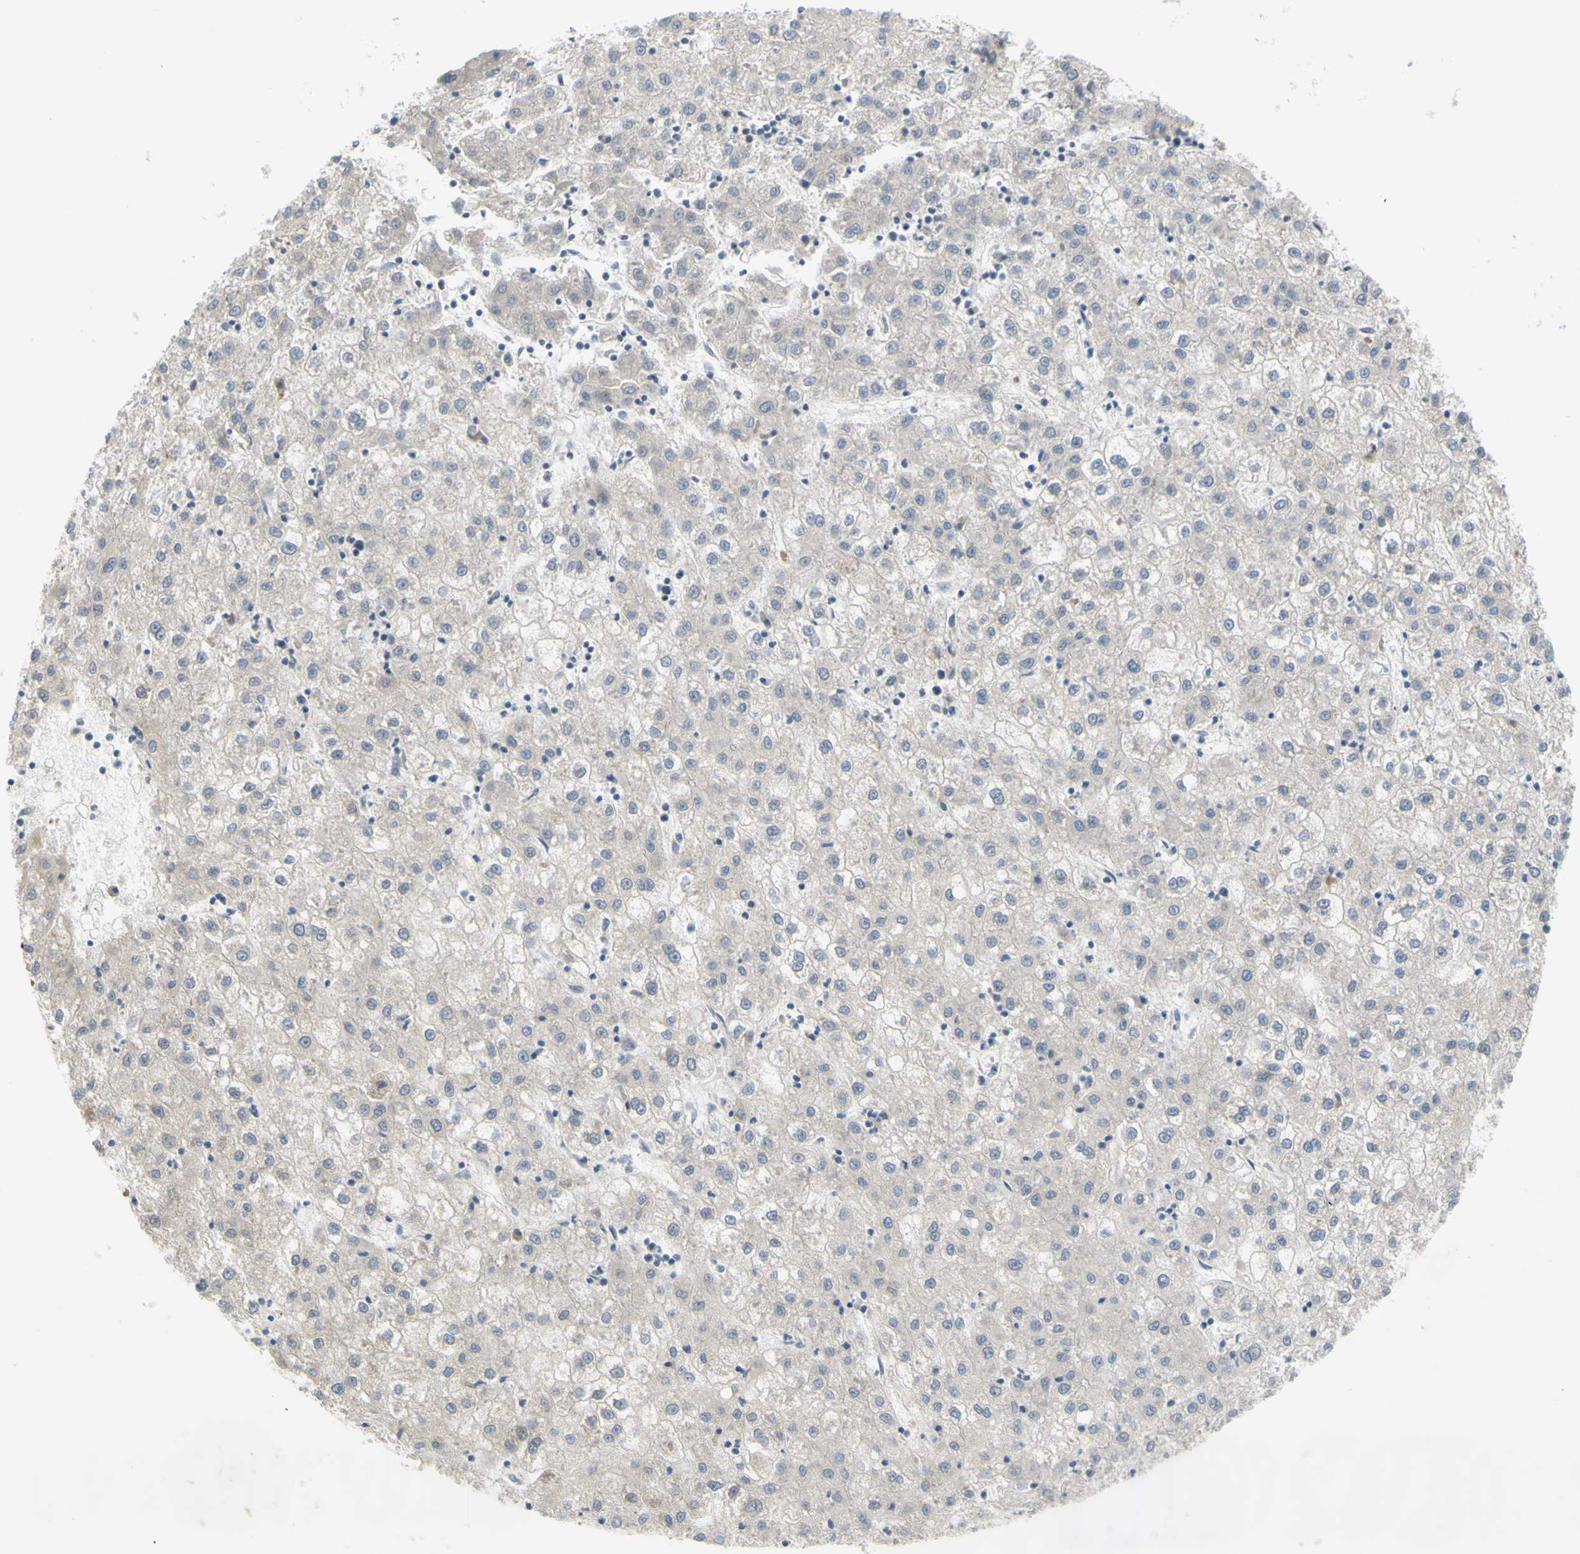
{"staining": {"intensity": "negative", "quantity": "none", "location": "none"}, "tissue": "liver cancer", "cell_type": "Tumor cells", "image_type": "cancer", "snomed": [{"axis": "morphology", "description": "Carcinoma, Hepatocellular, NOS"}, {"axis": "topography", "description": "Liver"}], "caption": "There is no significant staining in tumor cells of liver cancer (hepatocellular carcinoma).", "gene": "CCNB2", "patient": {"sex": "male", "age": 72}}